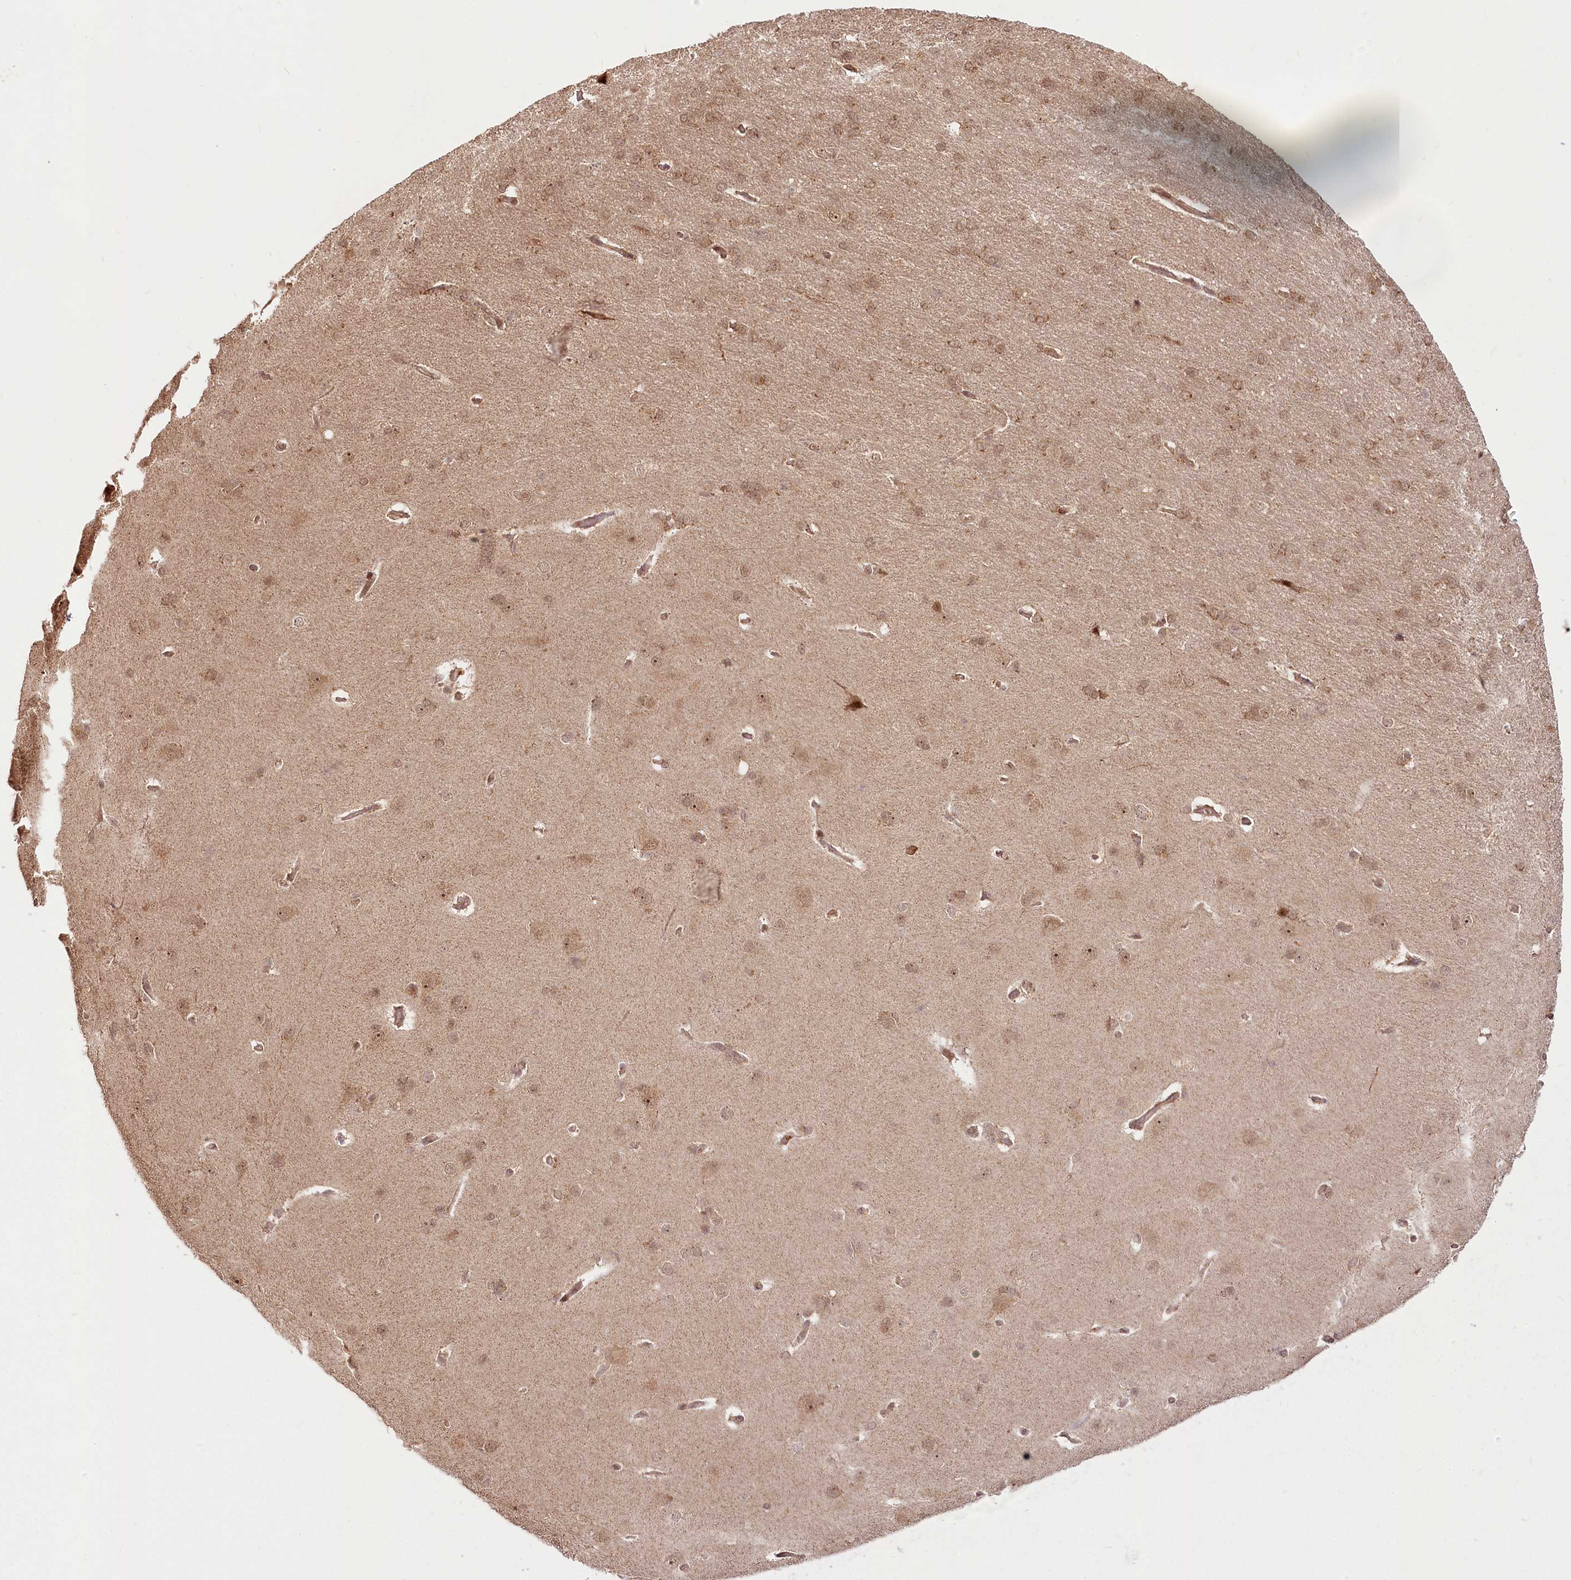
{"staining": {"intensity": "moderate", "quantity": ">75%", "location": "cytoplasmic/membranous,nuclear"}, "tissue": "cerebral cortex", "cell_type": "Endothelial cells", "image_type": "normal", "snomed": [{"axis": "morphology", "description": "Normal tissue, NOS"}, {"axis": "topography", "description": "Cerebral cortex"}], "caption": "Benign cerebral cortex exhibits moderate cytoplasmic/membranous,nuclear positivity in approximately >75% of endothelial cells.", "gene": "R3HDM2", "patient": {"sex": "male", "age": 62}}